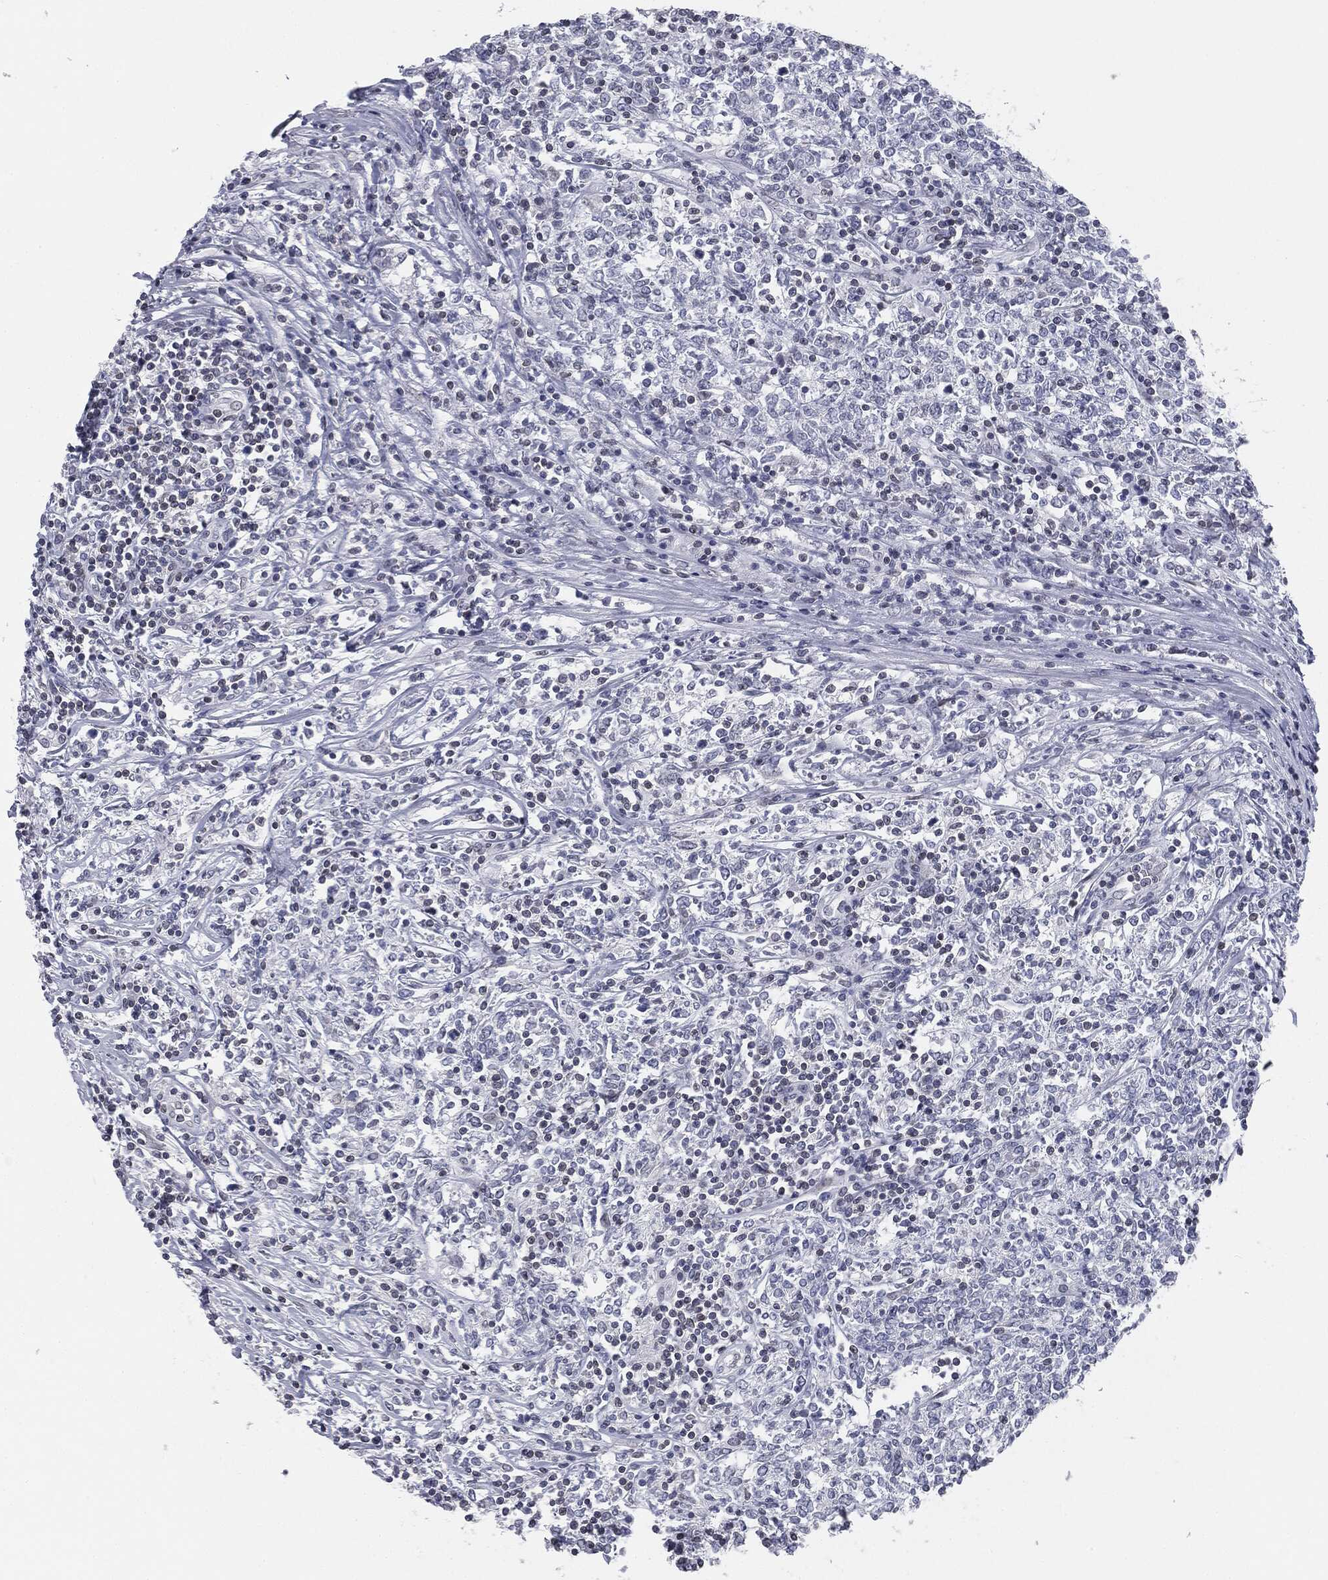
{"staining": {"intensity": "negative", "quantity": "none", "location": "none"}, "tissue": "lymphoma", "cell_type": "Tumor cells", "image_type": "cancer", "snomed": [{"axis": "morphology", "description": "Malignant lymphoma, non-Hodgkin's type, High grade"}, {"axis": "topography", "description": "Lymph node"}], "caption": "Immunohistochemistry of human lymphoma demonstrates no positivity in tumor cells. Nuclei are stained in blue.", "gene": "ALDOB", "patient": {"sex": "female", "age": 84}}